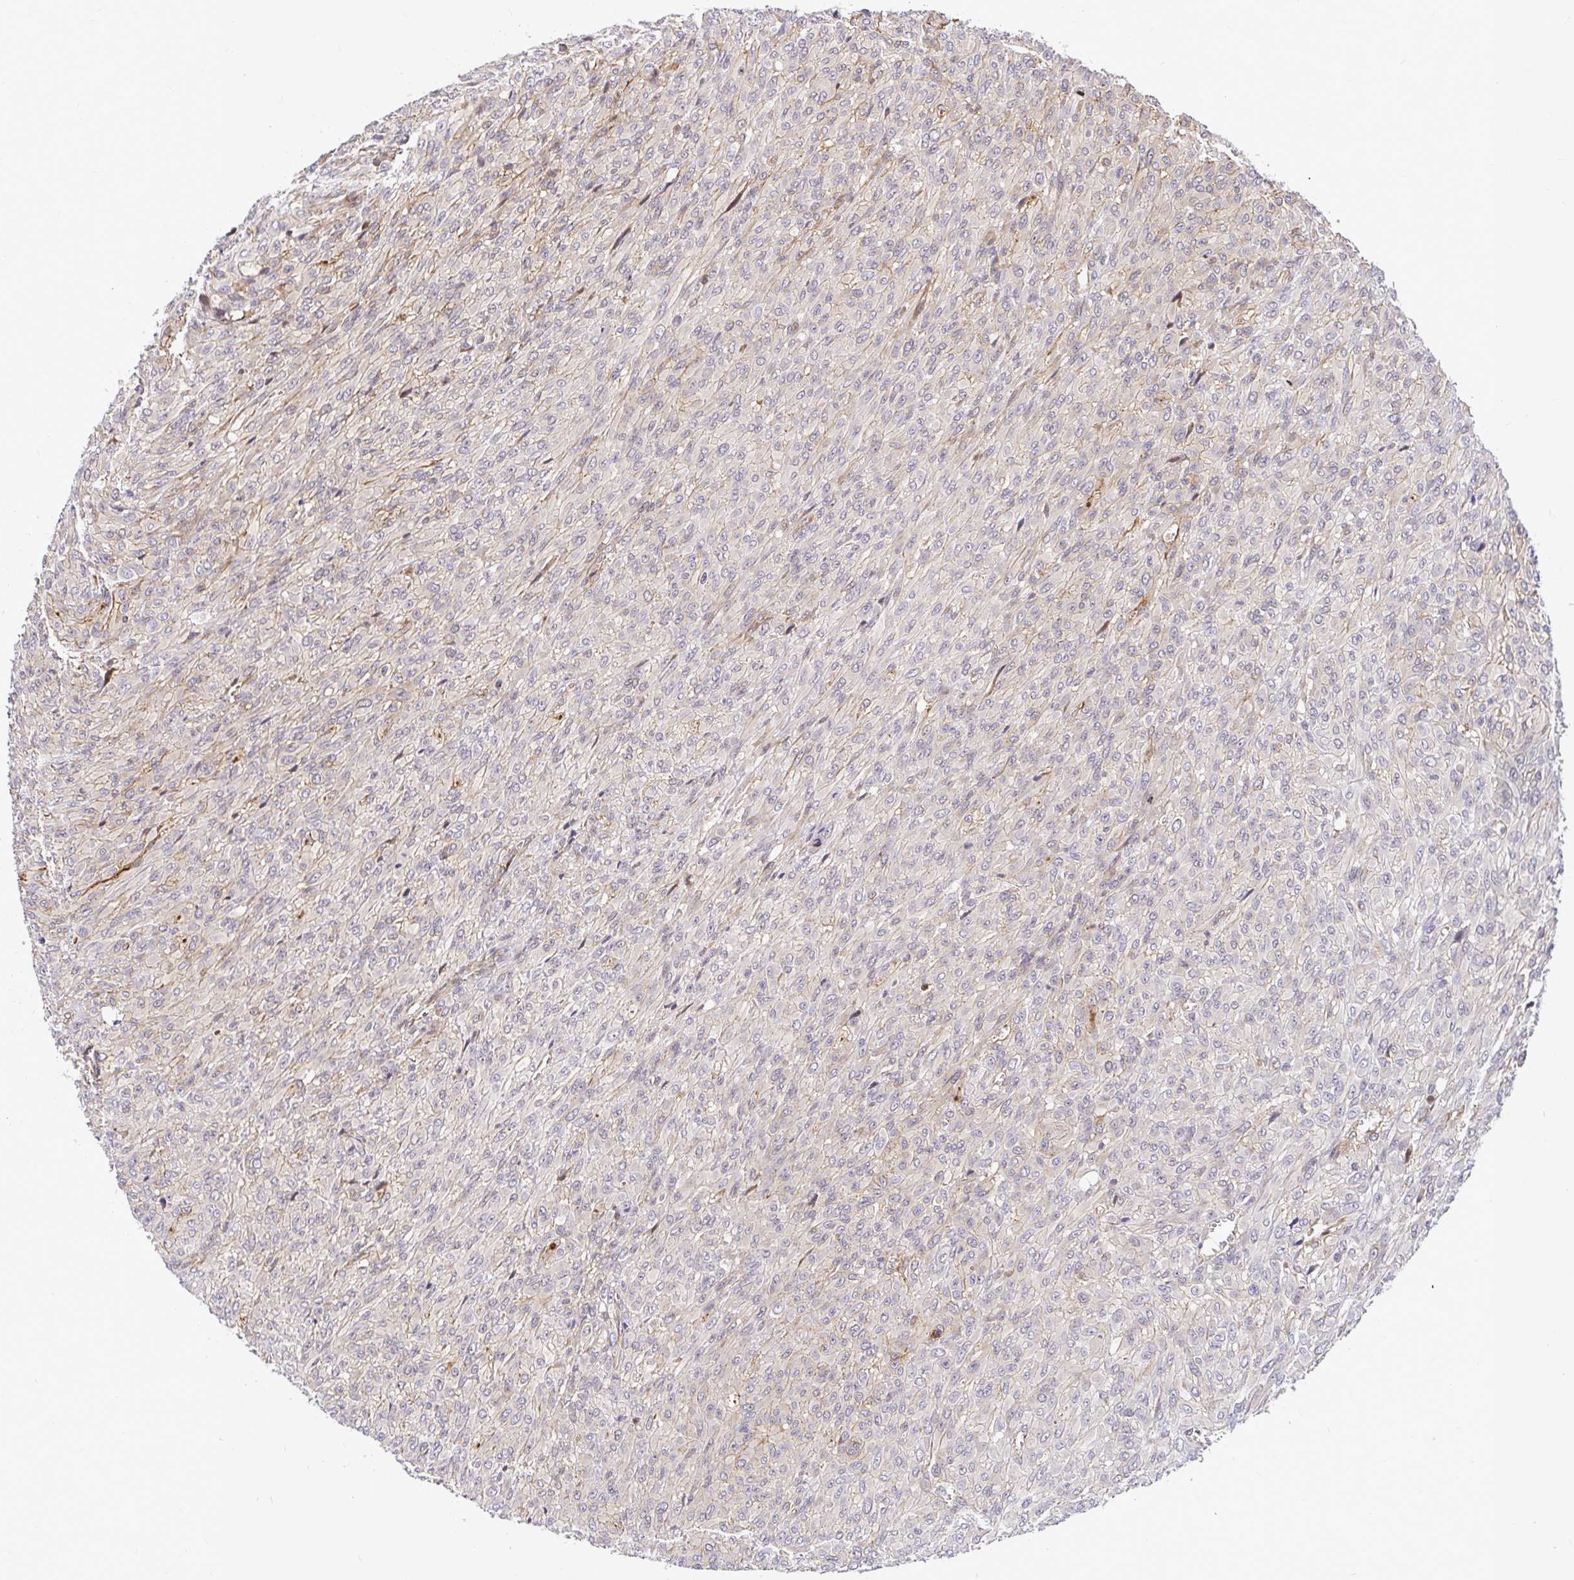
{"staining": {"intensity": "negative", "quantity": "none", "location": "none"}, "tissue": "renal cancer", "cell_type": "Tumor cells", "image_type": "cancer", "snomed": [{"axis": "morphology", "description": "Adenocarcinoma, NOS"}, {"axis": "topography", "description": "Kidney"}], "caption": "IHC image of renal adenocarcinoma stained for a protein (brown), which demonstrates no staining in tumor cells. Brightfield microscopy of IHC stained with DAB (brown) and hematoxylin (blue), captured at high magnification.", "gene": "TRIM55", "patient": {"sex": "male", "age": 58}}